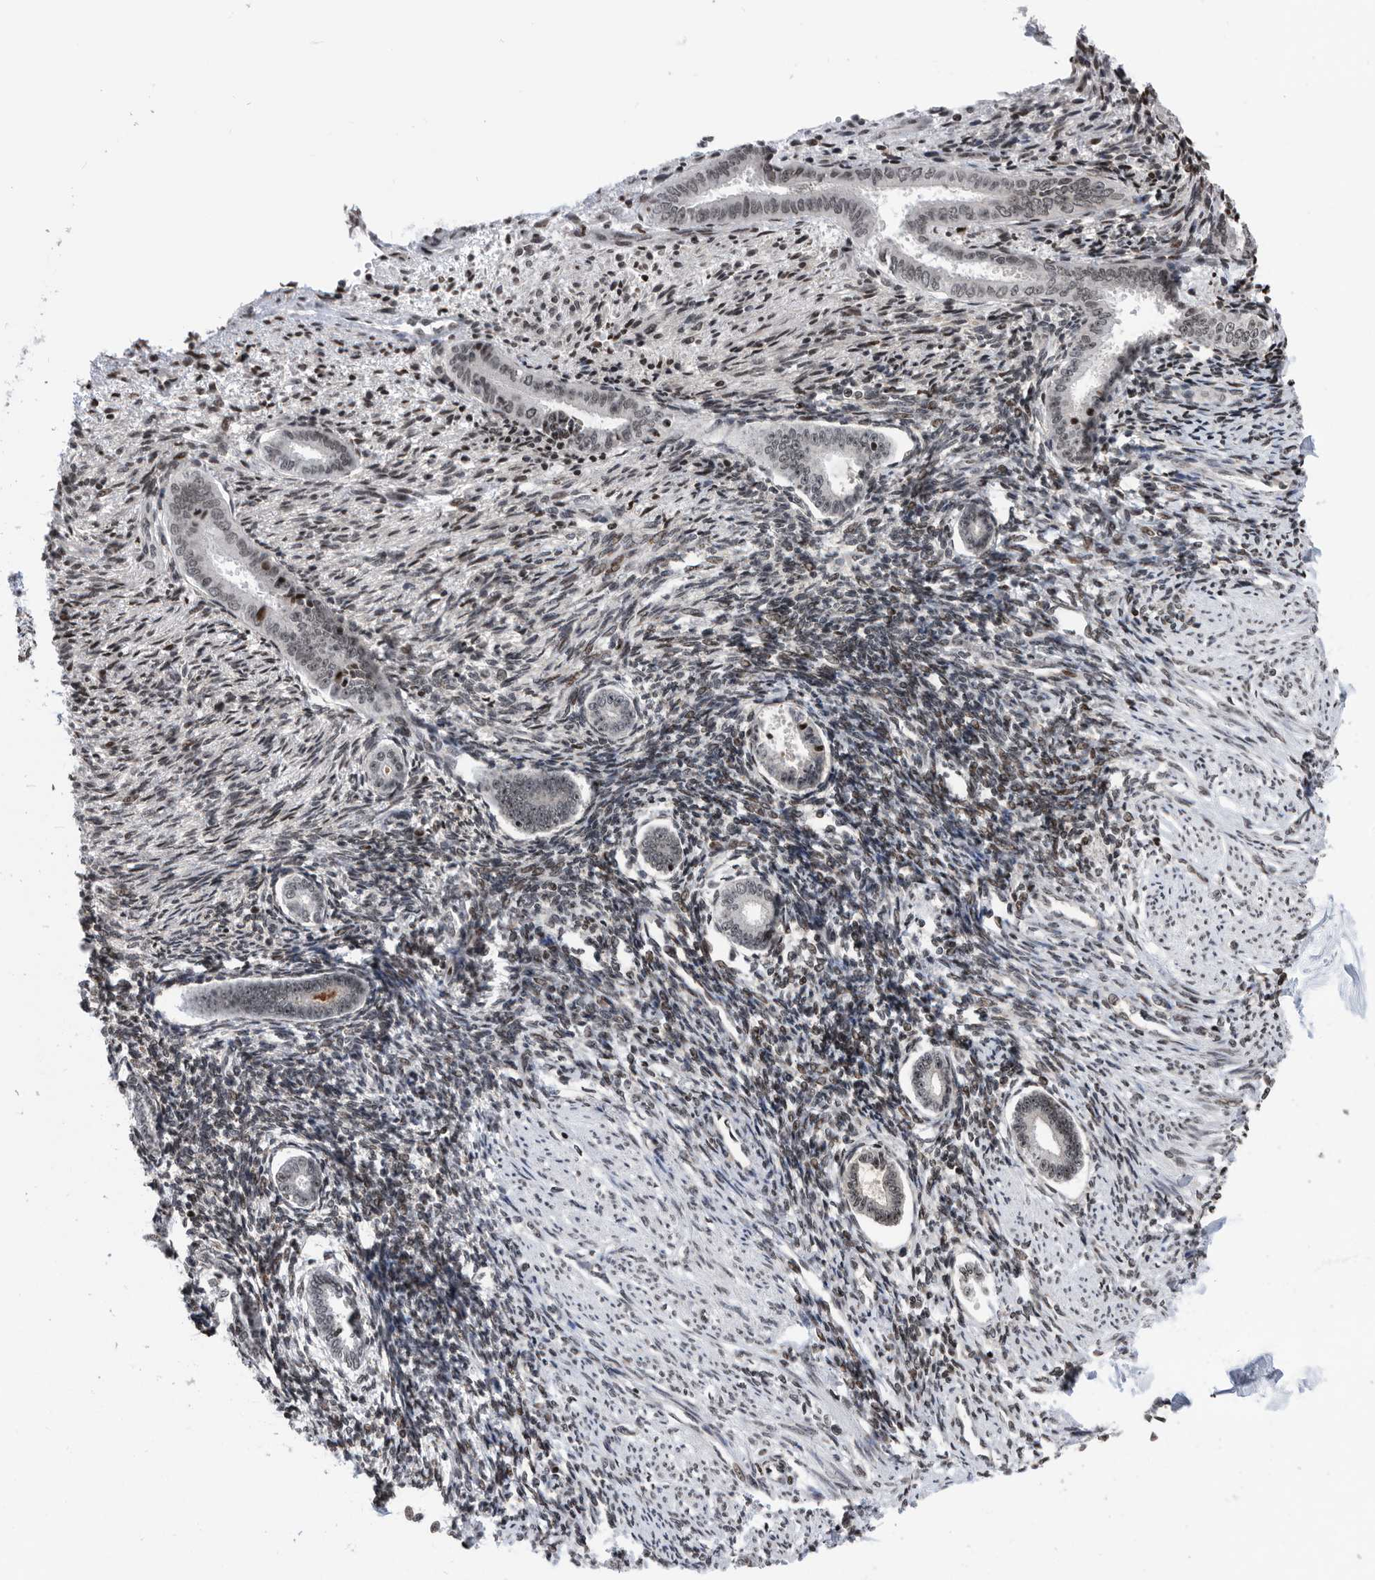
{"staining": {"intensity": "weak", "quantity": "<25%", "location": "nuclear"}, "tissue": "endometrium", "cell_type": "Cells in endometrial stroma", "image_type": "normal", "snomed": [{"axis": "morphology", "description": "Normal tissue, NOS"}, {"axis": "topography", "description": "Endometrium"}], "caption": "IHC of benign endometrium exhibits no expression in cells in endometrial stroma. (IHC, brightfield microscopy, high magnification).", "gene": "SNRNP48", "patient": {"sex": "female", "age": 56}}